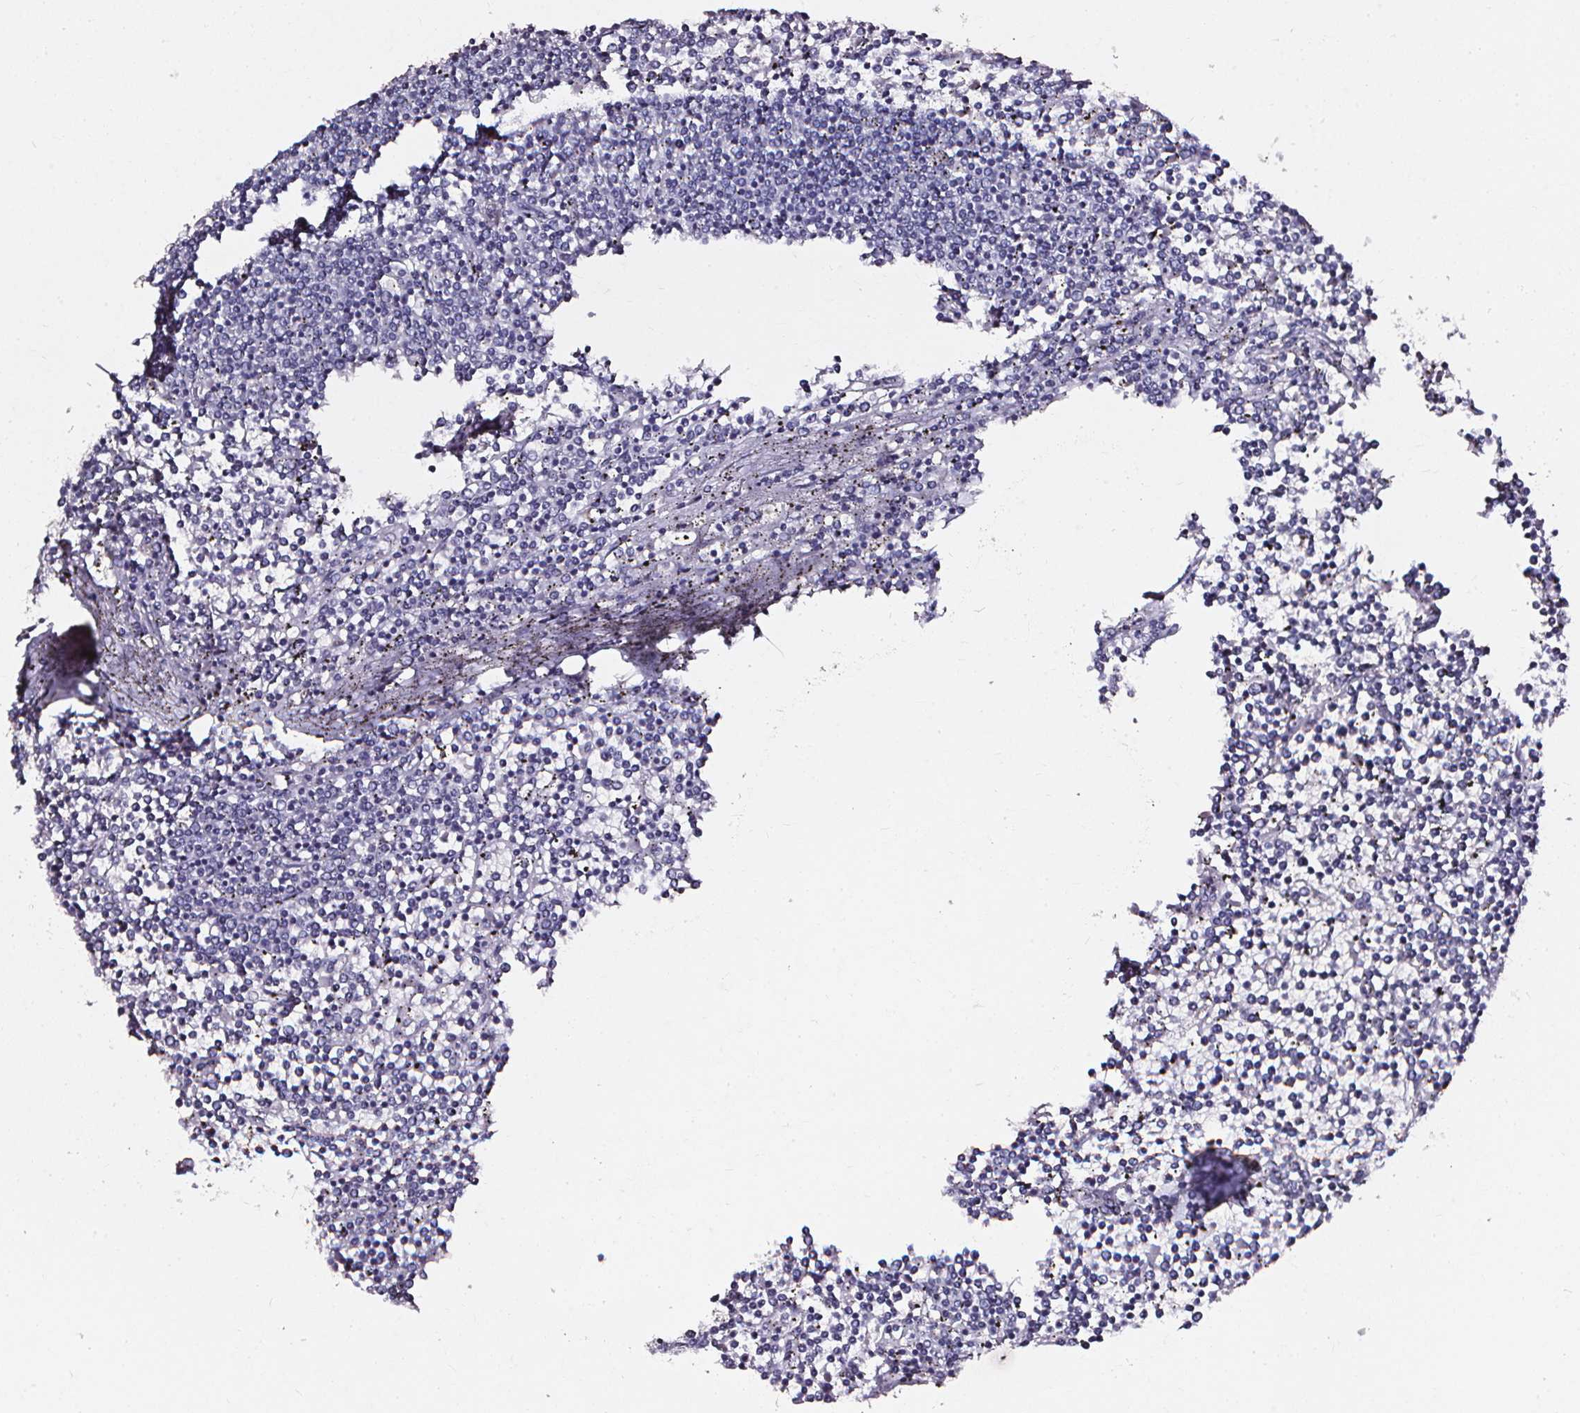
{"staining": {"intensity": "negative", "quantity": "none", "location": "none"}, "tissue": "lymphoma", "cell_type": "Tumor cells", "image_type": "cancer", "snomed": [{"axis": "morphology", "description": "Malignant lymphoma, non-Hodgkin's type, Low grade"}, {"axis": "topography", "description": "Spleen"}], "caption": "This is an IHC photomicrograph of lymphoma. There is no expression in tumor cells.", "gene": "DEFA5", "patient": {"sex": "female", "age": 19}}